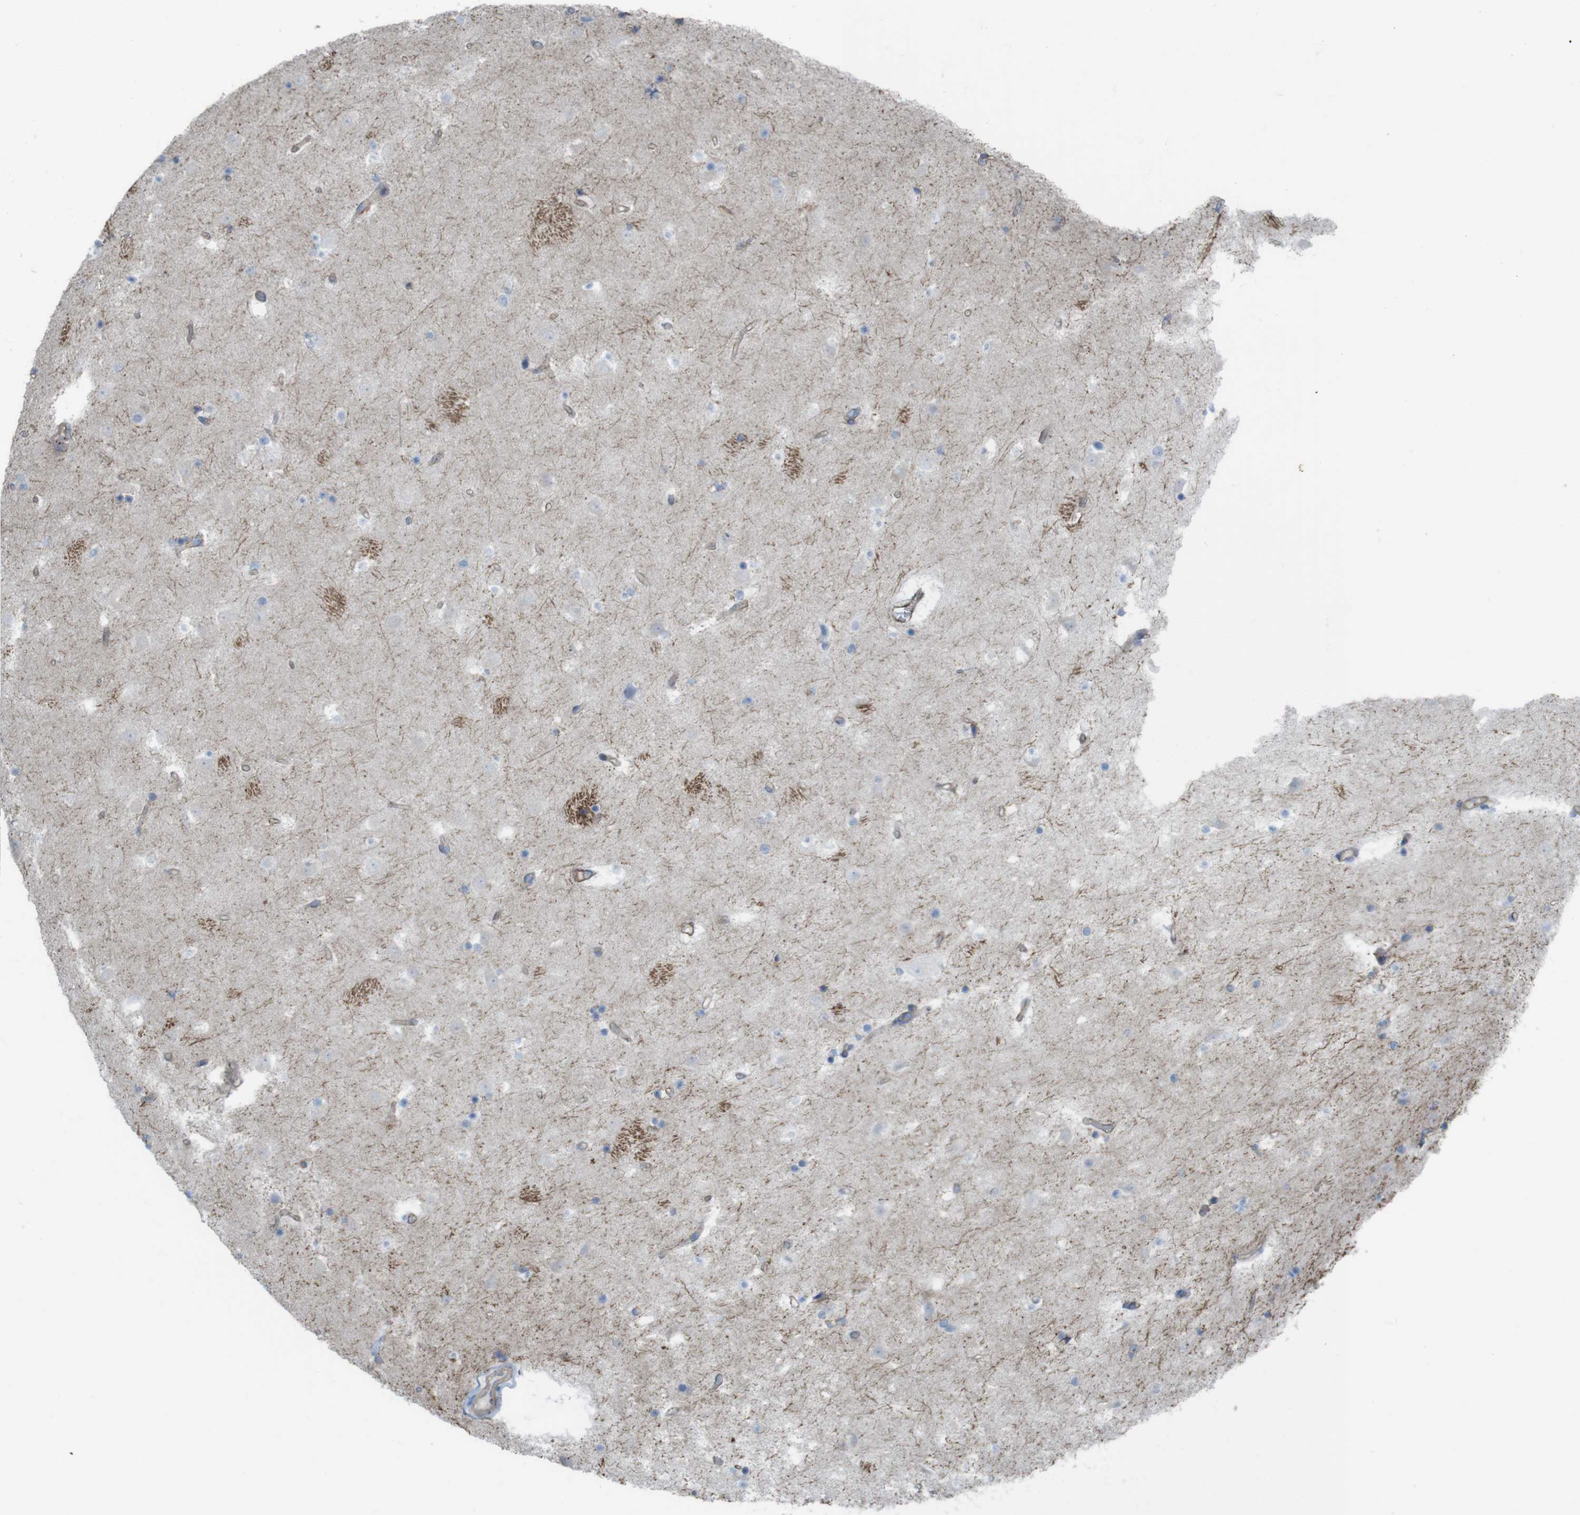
{"staining": {"intensity": "negative", "quantity": "none", "location": "none"}, "tissue": "caudate", "cell_type": "Glial cells", "image_type": "normal", "snomed": [{"axis": "morphology", "description": "Normal tissue, NOS"}, {"axis": "topography", "description": "Lateral ventricle wall"}], "caption": "The immunohistochemistry photomicrograph has no significant positivity in glial cells of caudate.", "gene": "PREX2", "patient": {"sex": "male", "age": 45}}